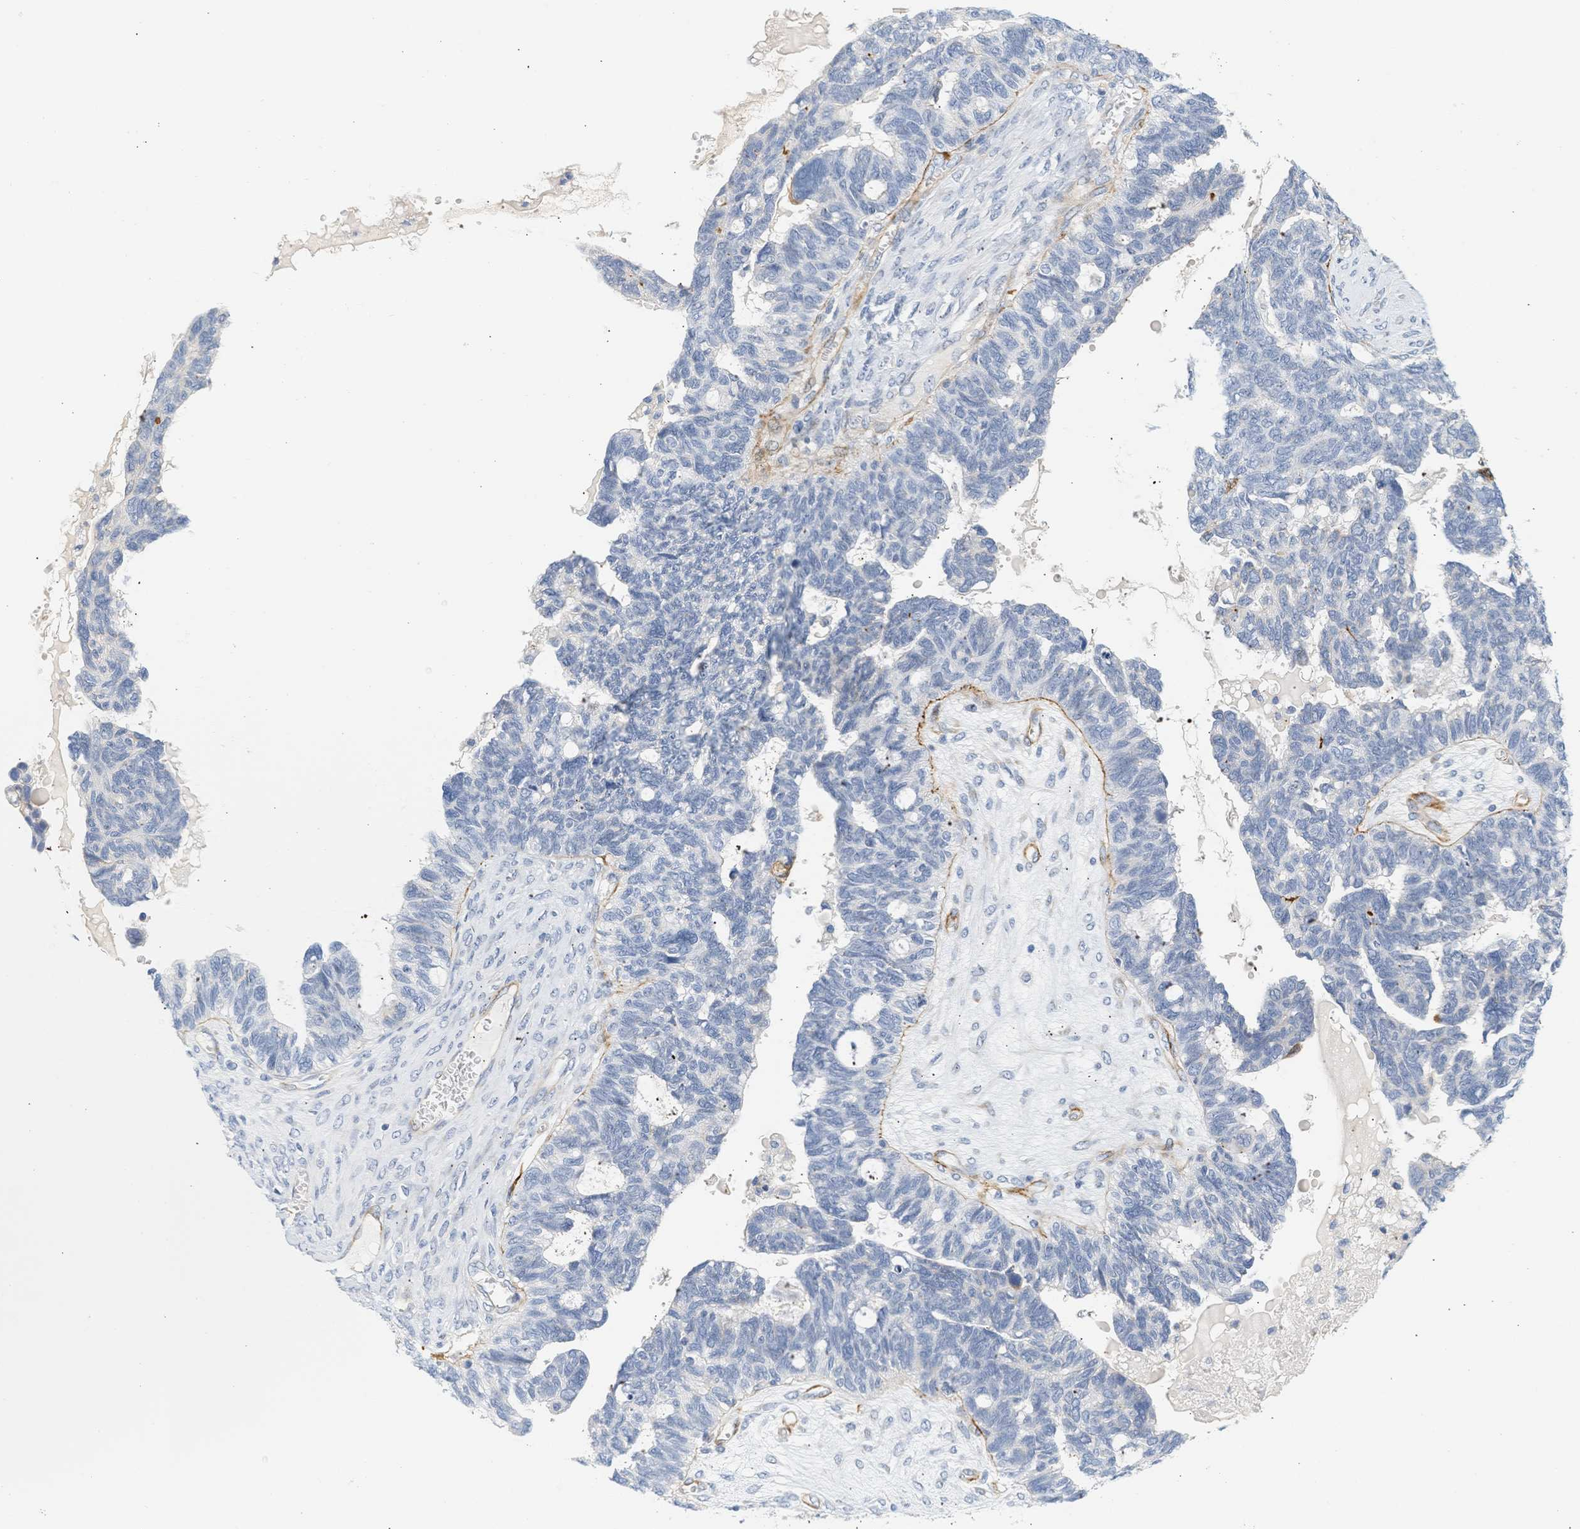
{"staining": {"intensity": "moderate", "quantity": "<25%", "location": "cytoplasmic/membranous"}, "tissue": "ovarian cancer", "cell_type": "Tumor cells", "image_type": "cancer", "snomed": [{"axis": "morphology", "description": "Cystadenocarcinoma, serous, NOS"}, {"axis": "topography", "description": "Ovary"}], "caption": "Tumor cells show low levels of moderate cytoplasmic/membranous staining in about <25% of cells in ovarian cancer.", "gene": "SLC30A7", "patient": {"sex": "female", "age": 79}}